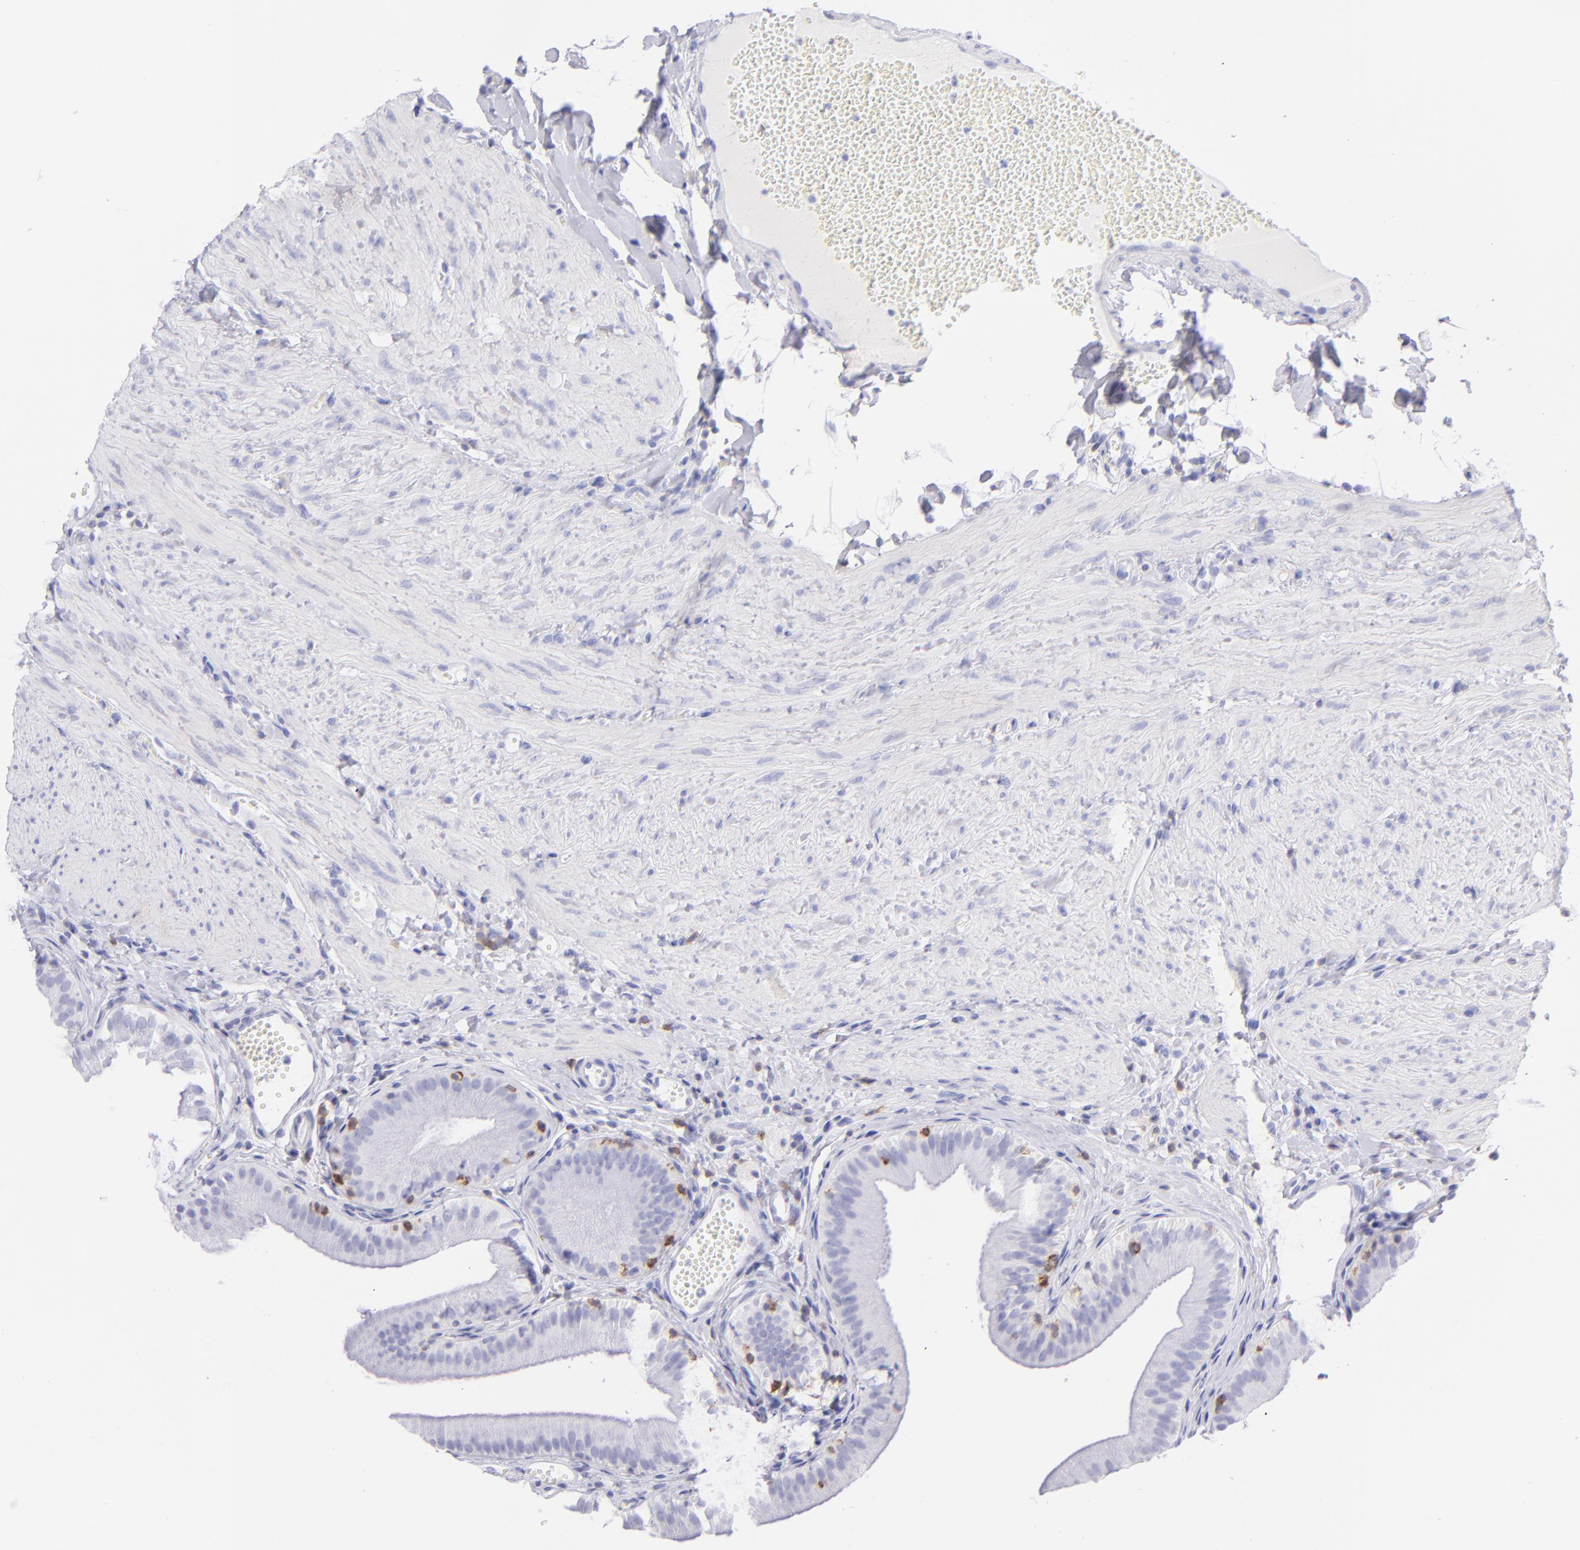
{"staining": {"intensity": "negative", "quantity": "none", "location": "none"}, "tissue": "gallbladder", "cell_type": "Glandular cells", "image_type": "normal", "snomed": [{"axis": "morphology", "description": "Normal tissue, NOS"}, {"axis": "topography", "description": "Gallbladder"}], "caption": "A high-resolution photomicrograph shows IHC staining of unremarkable gallbladder, which exhibits no significant positivity in glandular cells.", "gene": "CD69", "patient": {"sex": "female", "age": 24}}